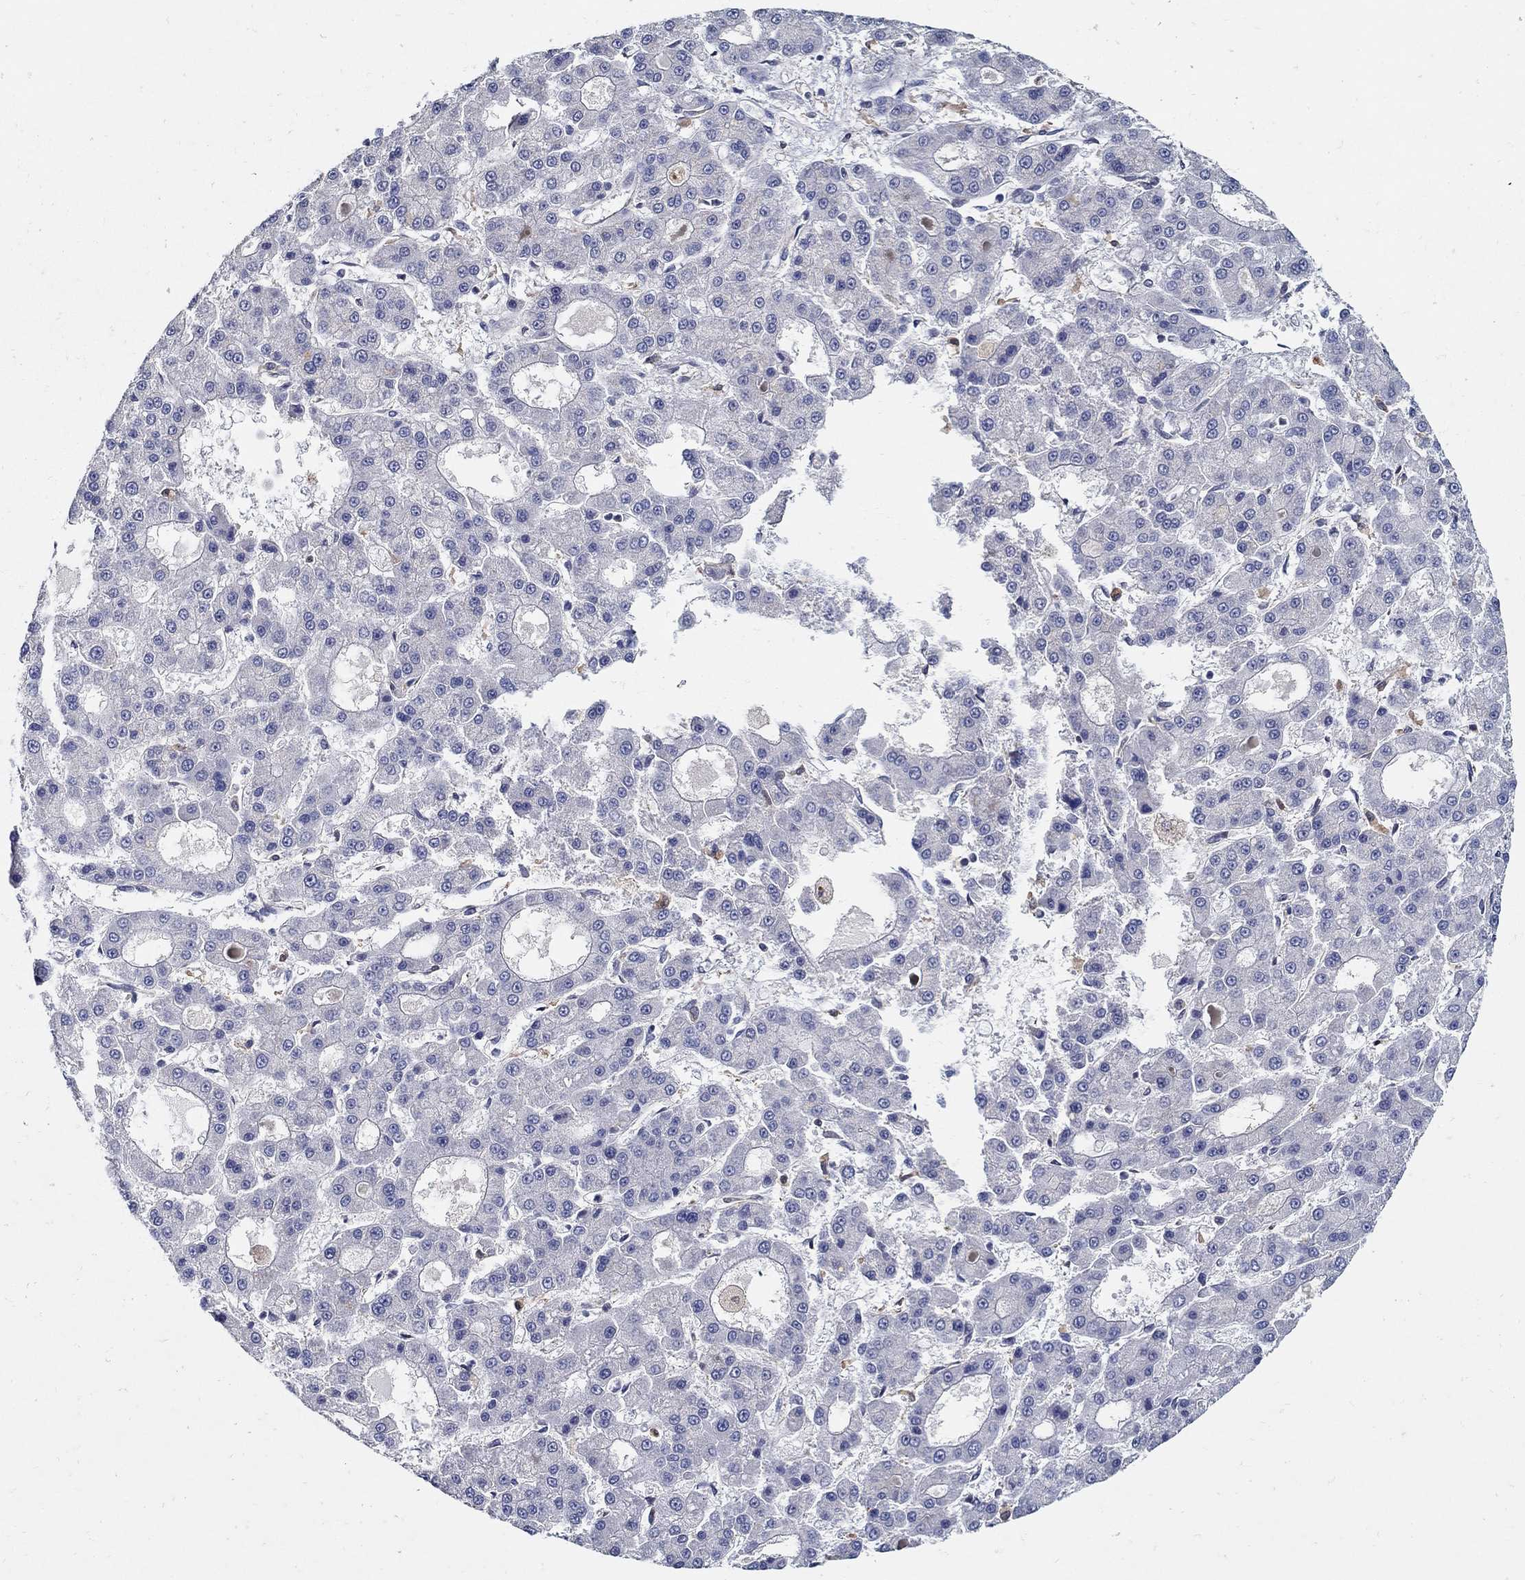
{"staining": {"intensity": "negative", "quantity": "none", "location": "none"}, "tissue": "liver cancer", "cell_type": "Tumor cells", "image_type": "cancer", "snomed": [{"axis": "morphology", "description": "Carcinoma, Hepatocellular, NOS"}, {"axis": "topography", "description": "Liver"}], "caption": "Tumor cells show no significant protein expression in liver cancer (hepatocellular carcinoma). (DAB (3,3'-diaminobenzidine) immunohistochemistry with hematoxylin counter stain).", "gene": "MTHFR", "patient": {"sex": "male", "age": 70}}